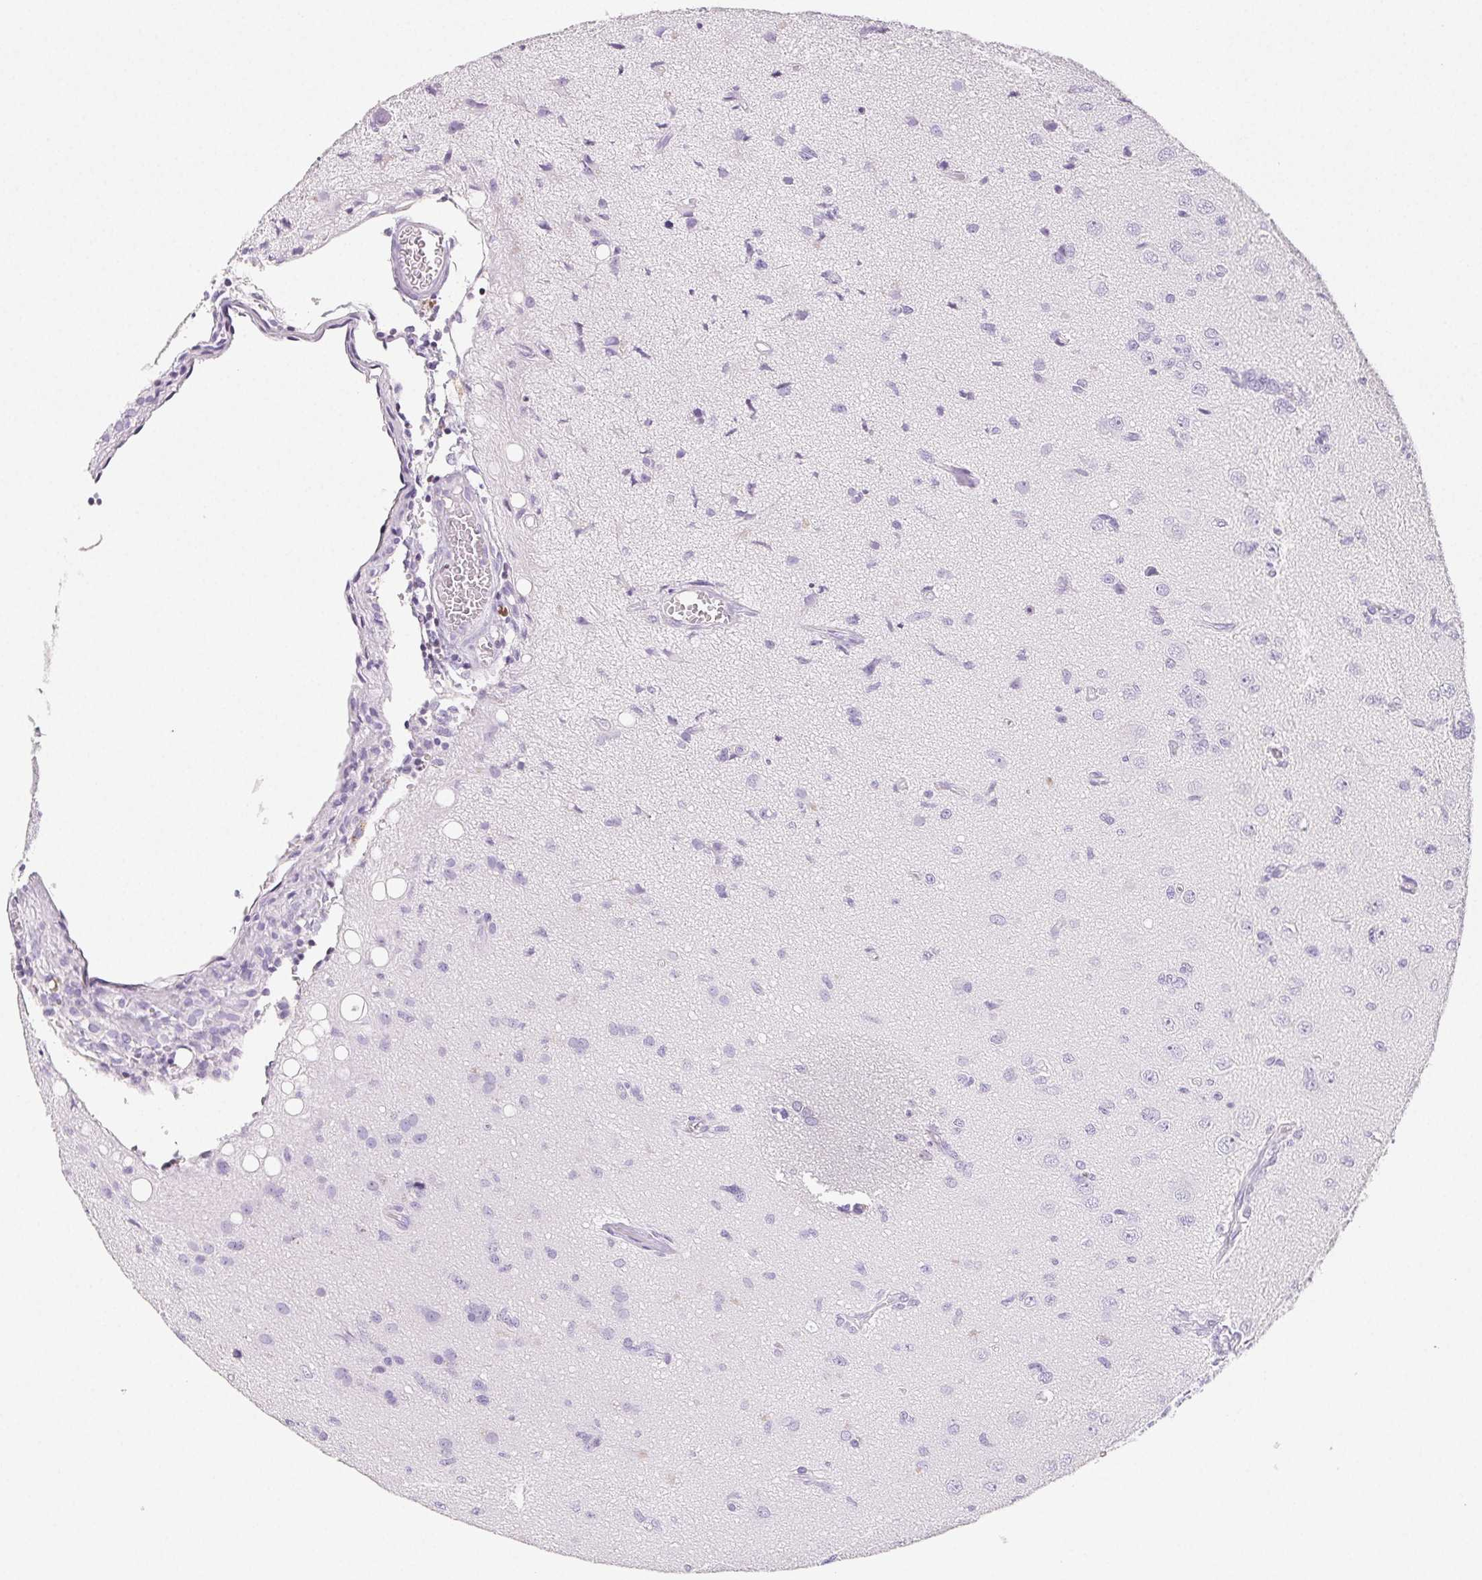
{"staining": {"intensity": "negative", "quantity": "none", "location": "none"}, "tissue": "glioma", "cell_type": "Tumor cells", "image_type": "cancer", "snomed": [{"axis": "morphology", "description": "Glioma, malignant, High grade"}, {"axis": "topography", "description": "Brain"}], "caption": "High power microscopy image of an immunohistochemistry image of malignant glioma (high-grade), revealing no significant expression in tumor cells.", "gene": "BEND2", "patient": {"sex": "male", "age": 67}}